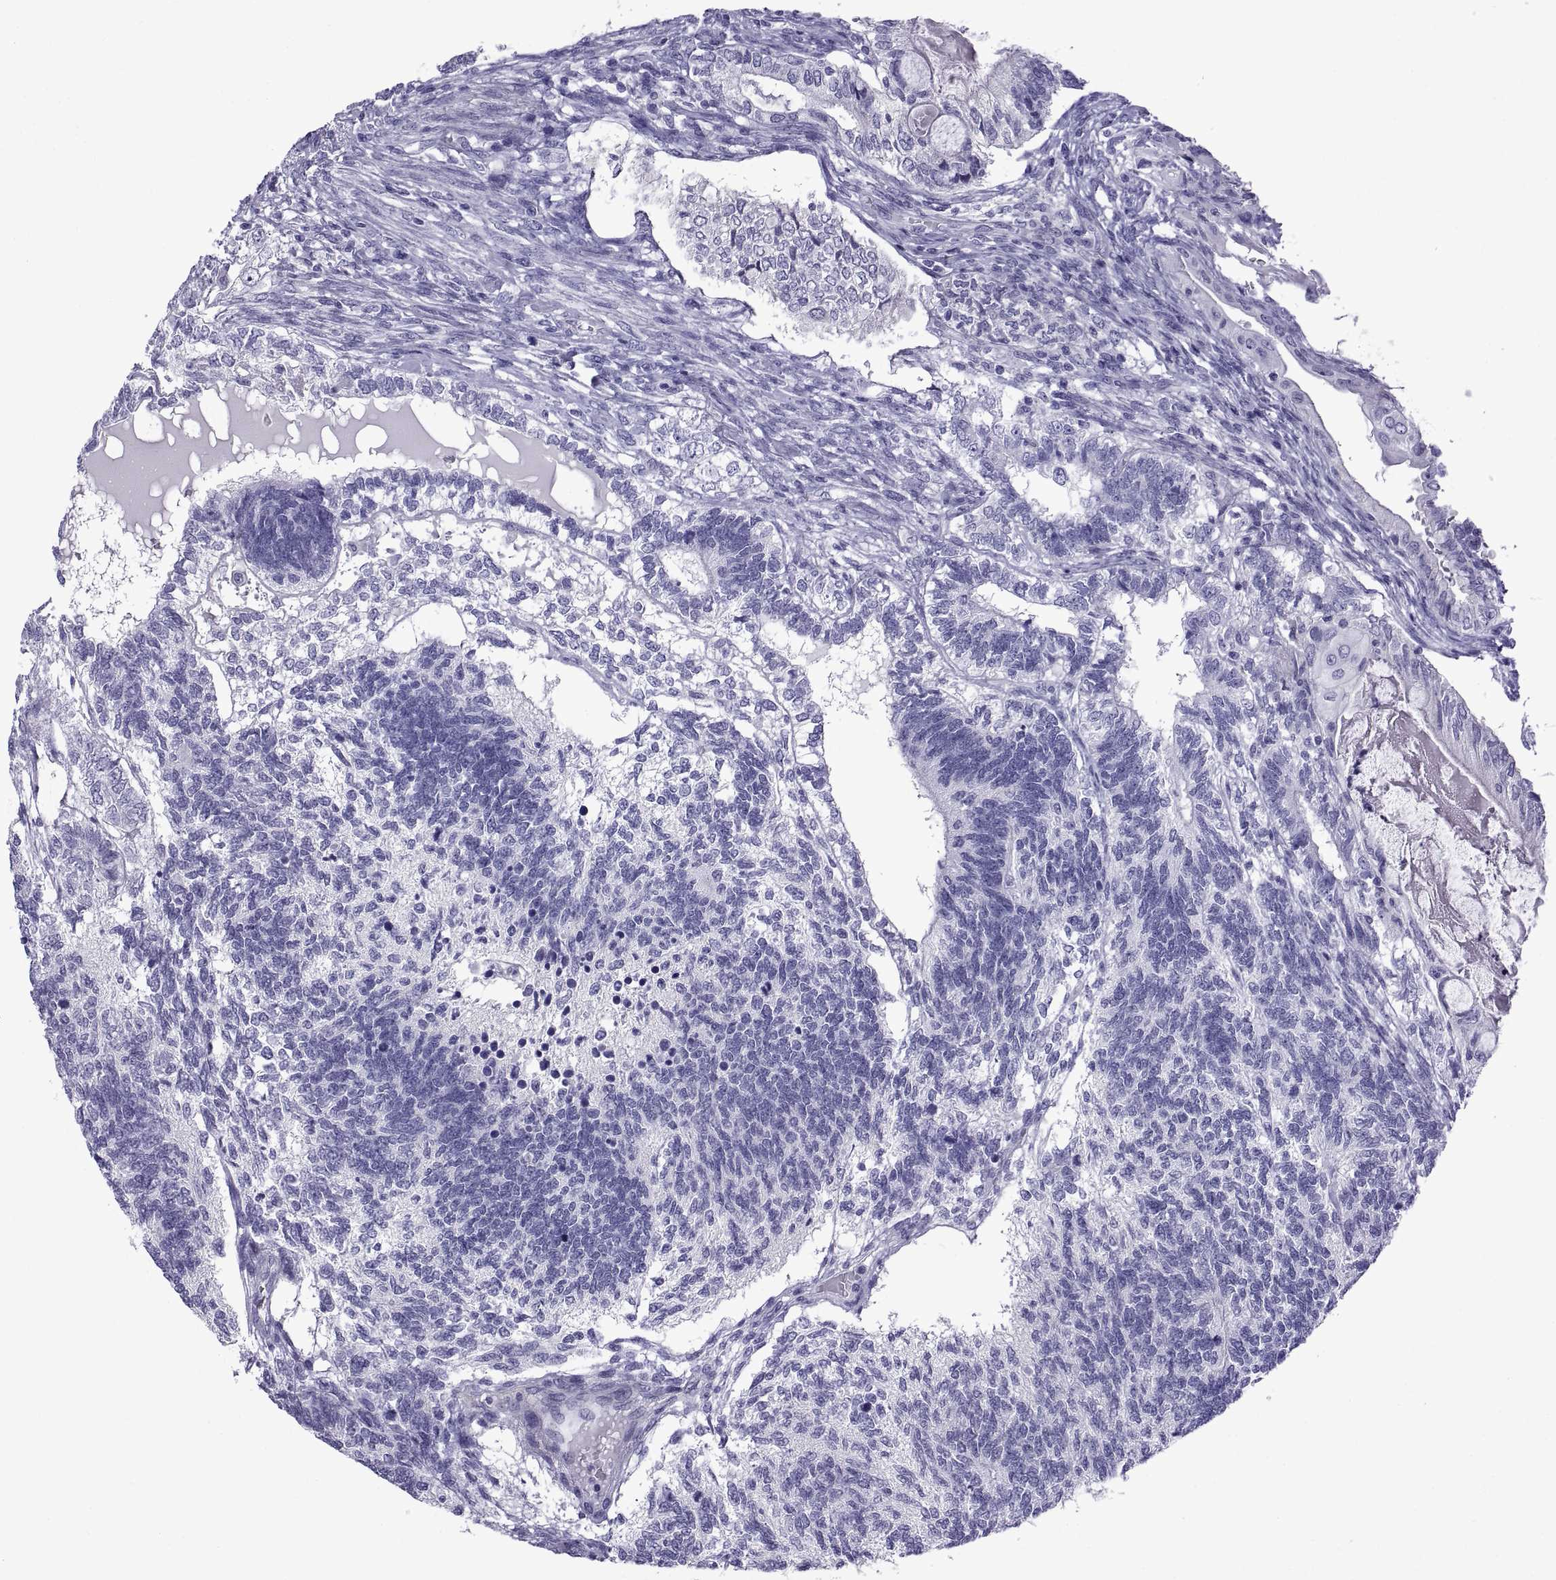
{"staining": {"intensity": "negative", "quantity": "none", "location": "none"}, "tissue": "testis cancer", "cell_type": "Tumor cells", "image_type": "cancer", "snomed": [{"axis": "morphology", "description": "Seminoma, NOS"}, {"axis": "morphology", "description": "Carcinoma, Embryonal, NOS"}, {"axis": "topography", "description": "Testis"}], "caption": "The photomicrograph displays no staining of tumor cells in seminoma (testis). Nuclei are stained in blue.", "gene": "SPDYE1", "patient": {"sex": "male", "age": 41}}